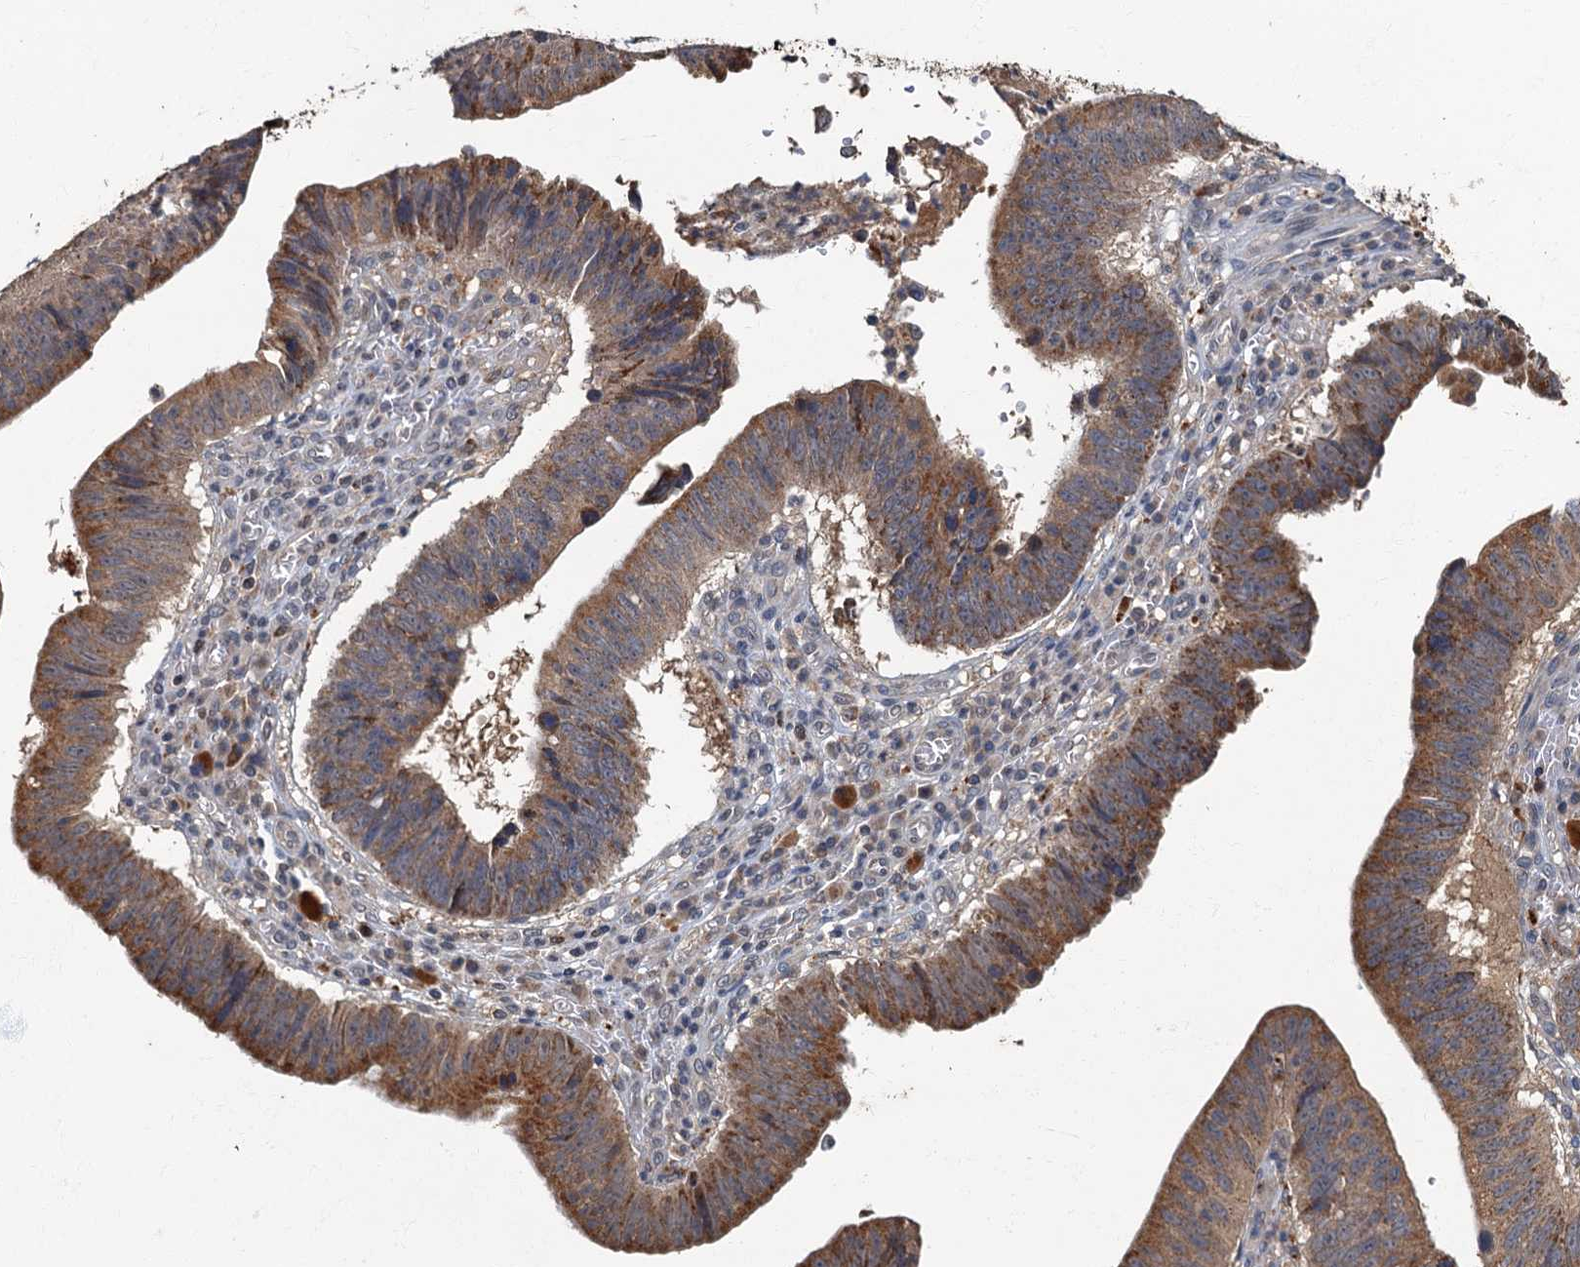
{"staining": {"intensity": "moderate", "quantity": ">75%", "location": "cytoplasmic/membranous"}, "tissue": "stomach cancer", "cell_type": "Tumor cells", "image_type": "cancer", "snomed": [{"axis": "morphology", "description": "Adenocarcinoma, NOS"}, {"axis": "topography", "description": "Stomach"}], "caption": "Brown immunohistochemical staining in human stomach adenocarcinoma exhibits moderate cytoplasmic/membranous positivity in approximately >75% of tumor cells. The protein of interest is stained brown, and the nuclei are stained in blue (DAB (3,3'-diaminobenzidine) IHC with brightfield microscopy, high magnification).", "gene": "WDCP", "patient": {"sex": "male", "age": 59}}